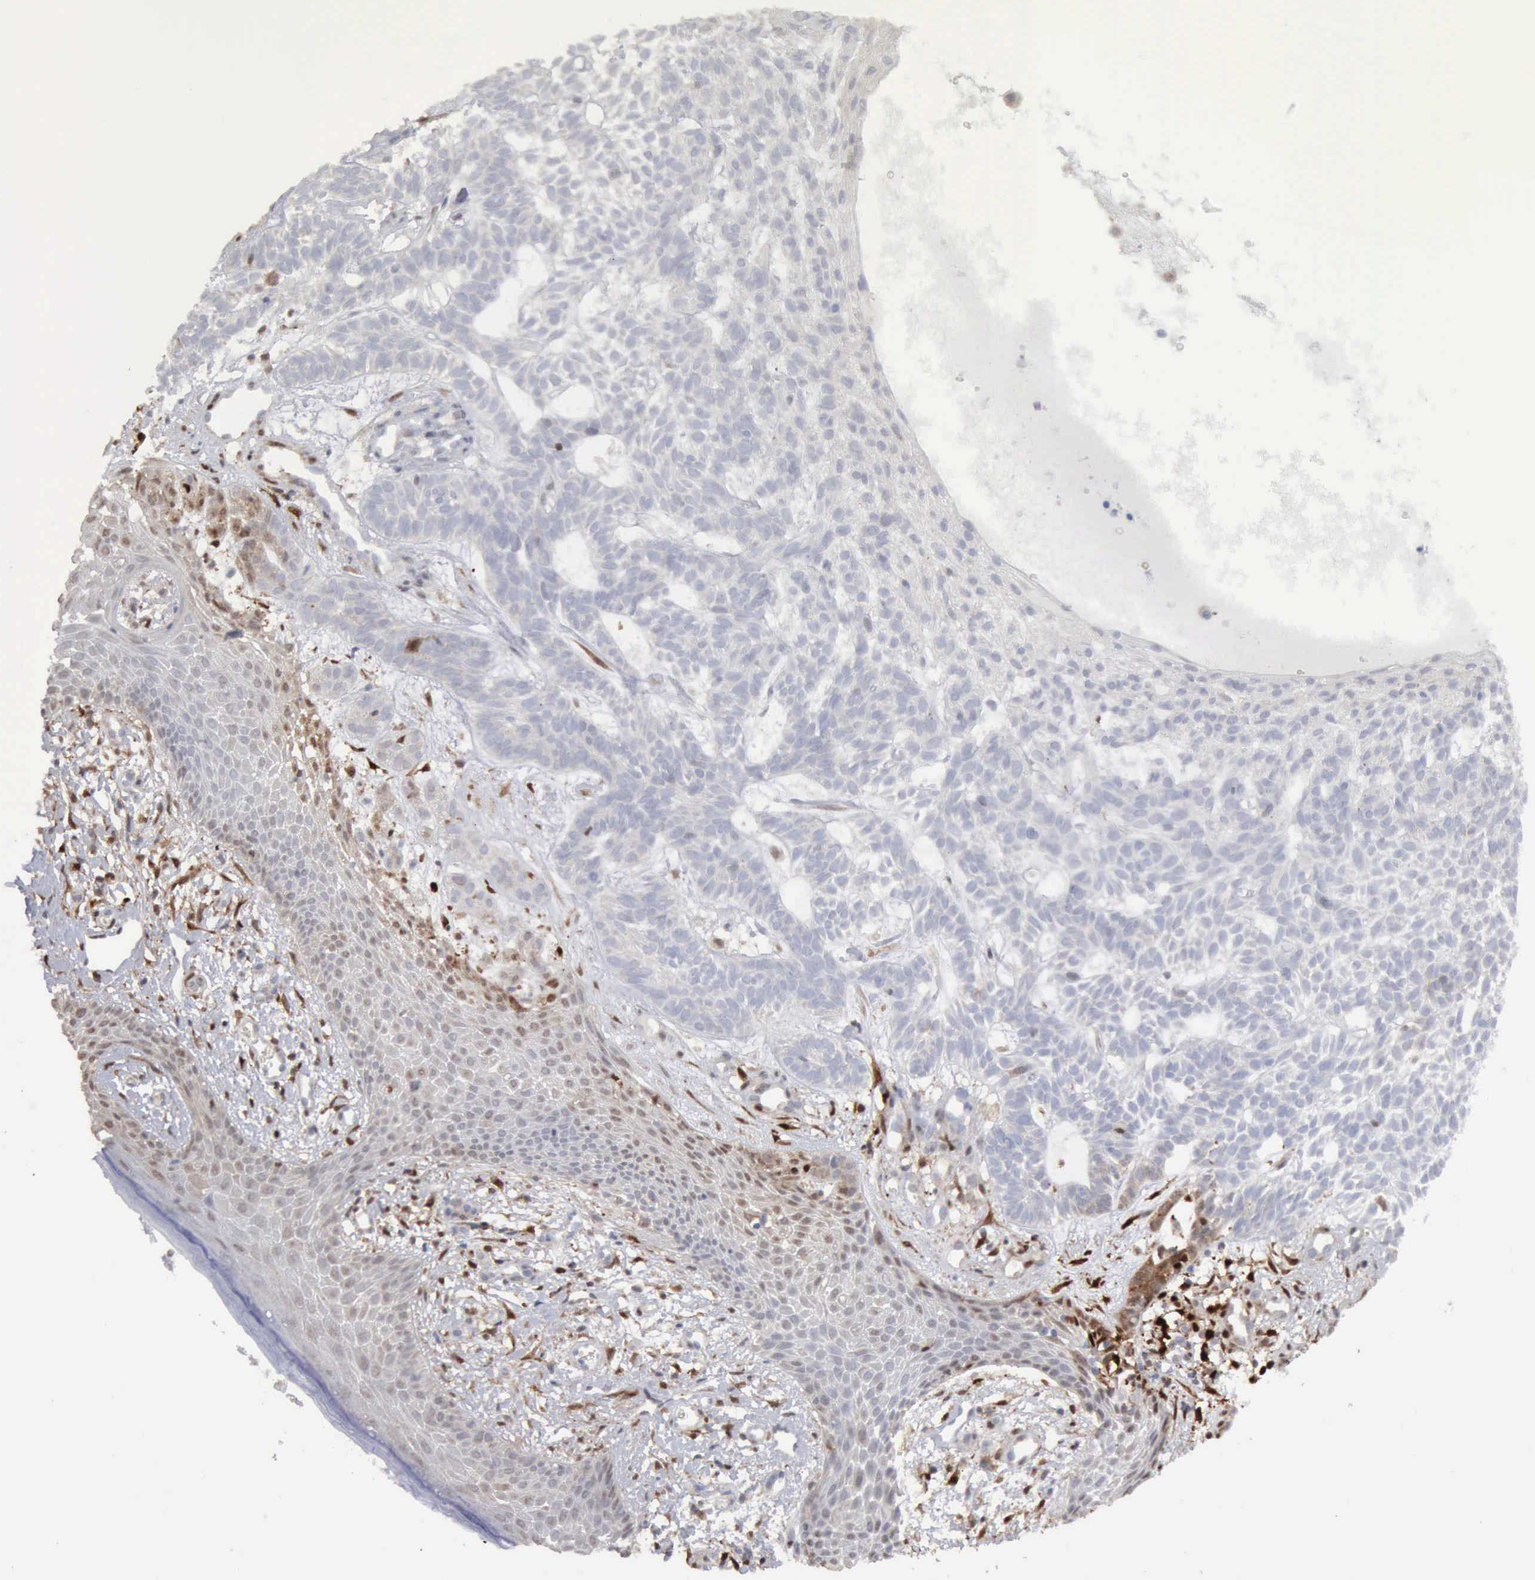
{"staining": {"intensity": "negative", "quantity": "none", "location": "none"}, "tissue": "skin cancer", "cell_type": "Tumor cells", "image_type": "cancer", "snomed": [{"axis": "morphology", "description": "Basal cell carcinoma"}, {"axis": "topography", "description": "Skin"}], "caption": "An image of skin cancer stained for a protein shows no brown staining in tumor cells.", "gene": "STAT1", "patient": {"sex": "male", "age": 75}}